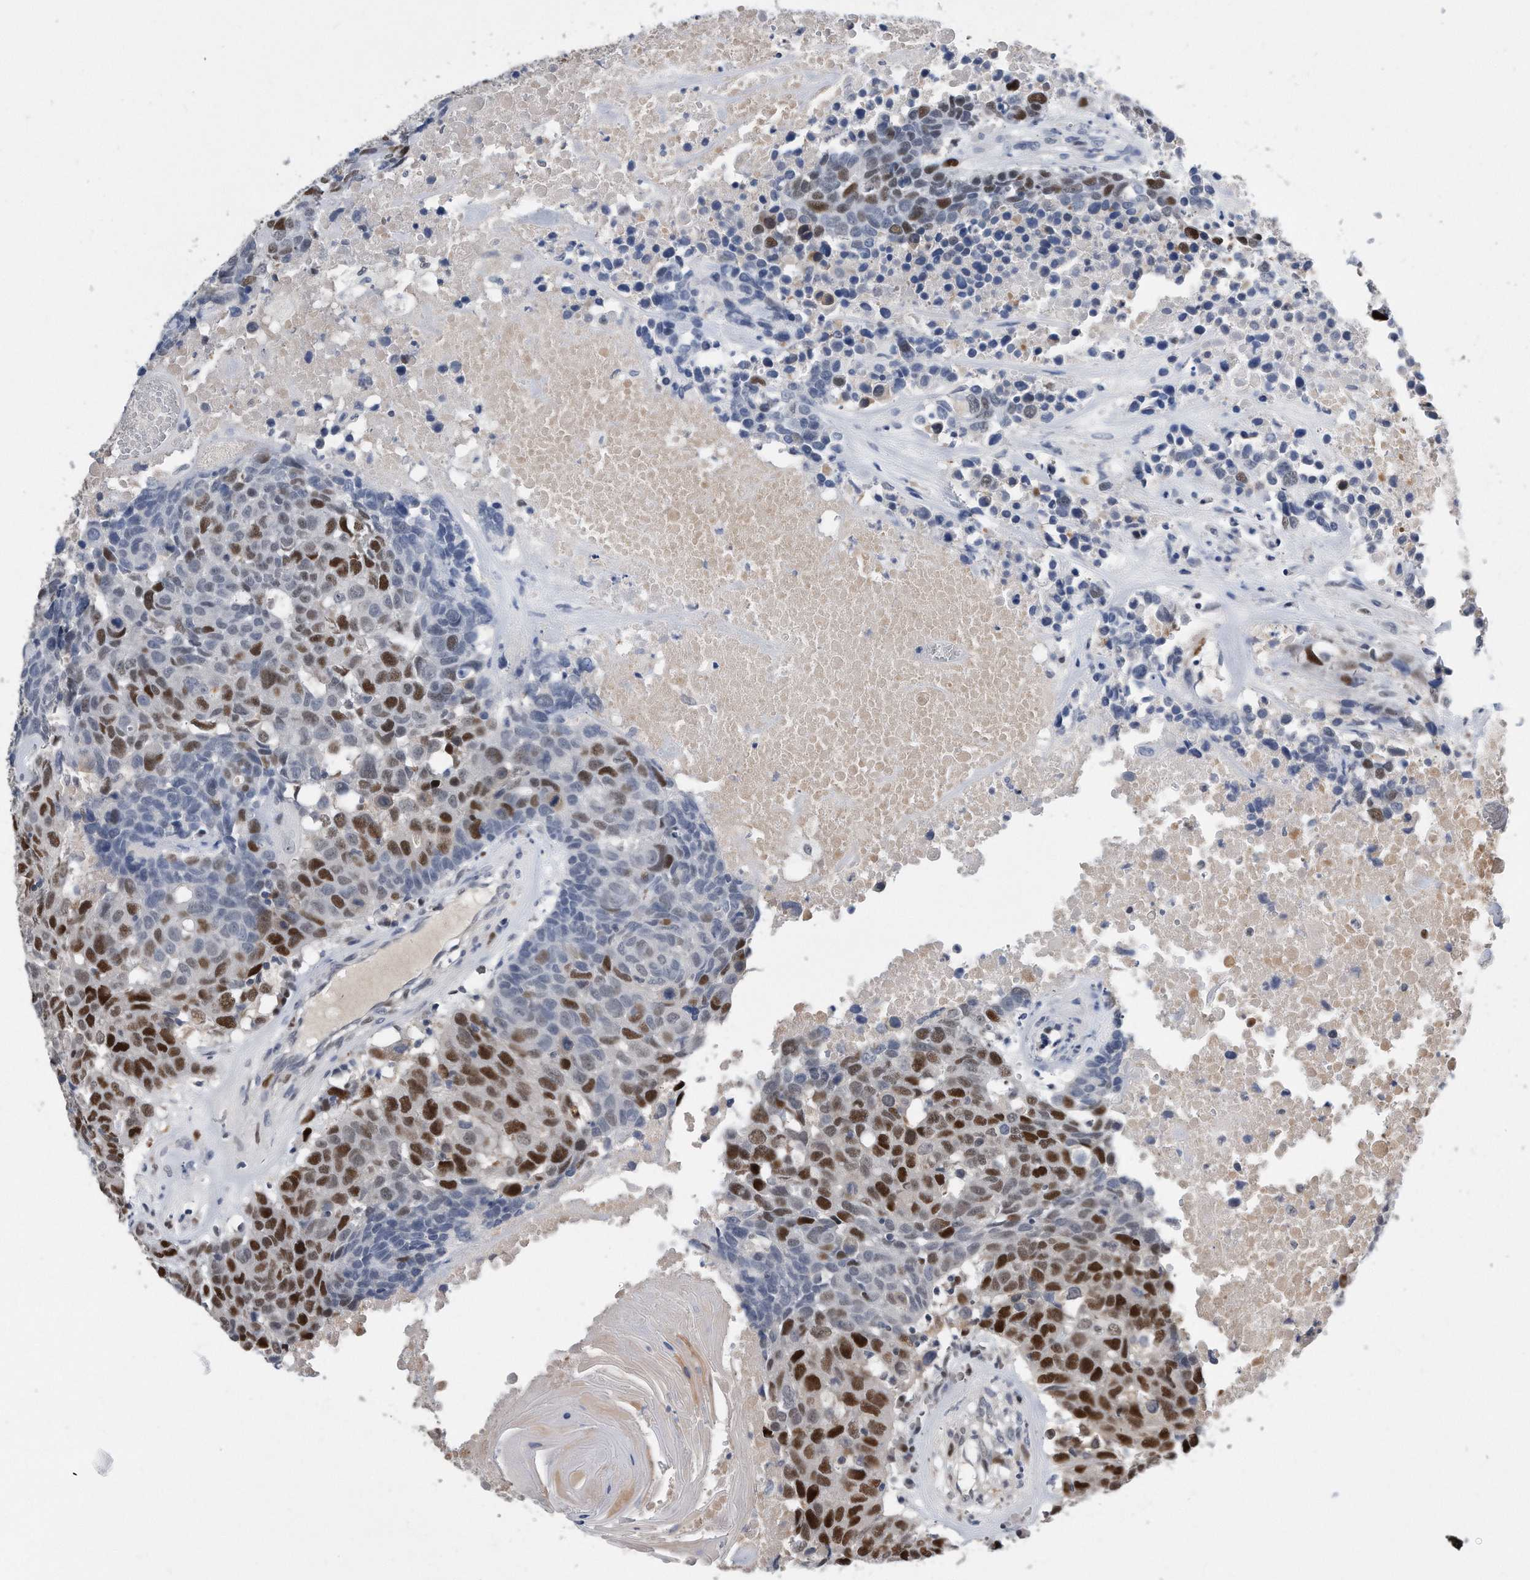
{"staining": {"intensity": "strong", "quantity": "25%-75%", "location": "nuclear"}, "tissue": "head and neck cancer", "cell_type": "Tumor cells", "image_type": "cancer", "snomed": [{"axis": "morphology", "description": "Squamous cell carcinoma, NOS"}, {"axis": "topography", "description": "Head-Neck"}], "caption": "Head and neck cancer was stained to show a protein in brown. There is high levels of strong nuclear staining in approximately 25%-75% of tumor cells.", "gene": "PCNA", "patient": {"sex": "male", "age": 66}}